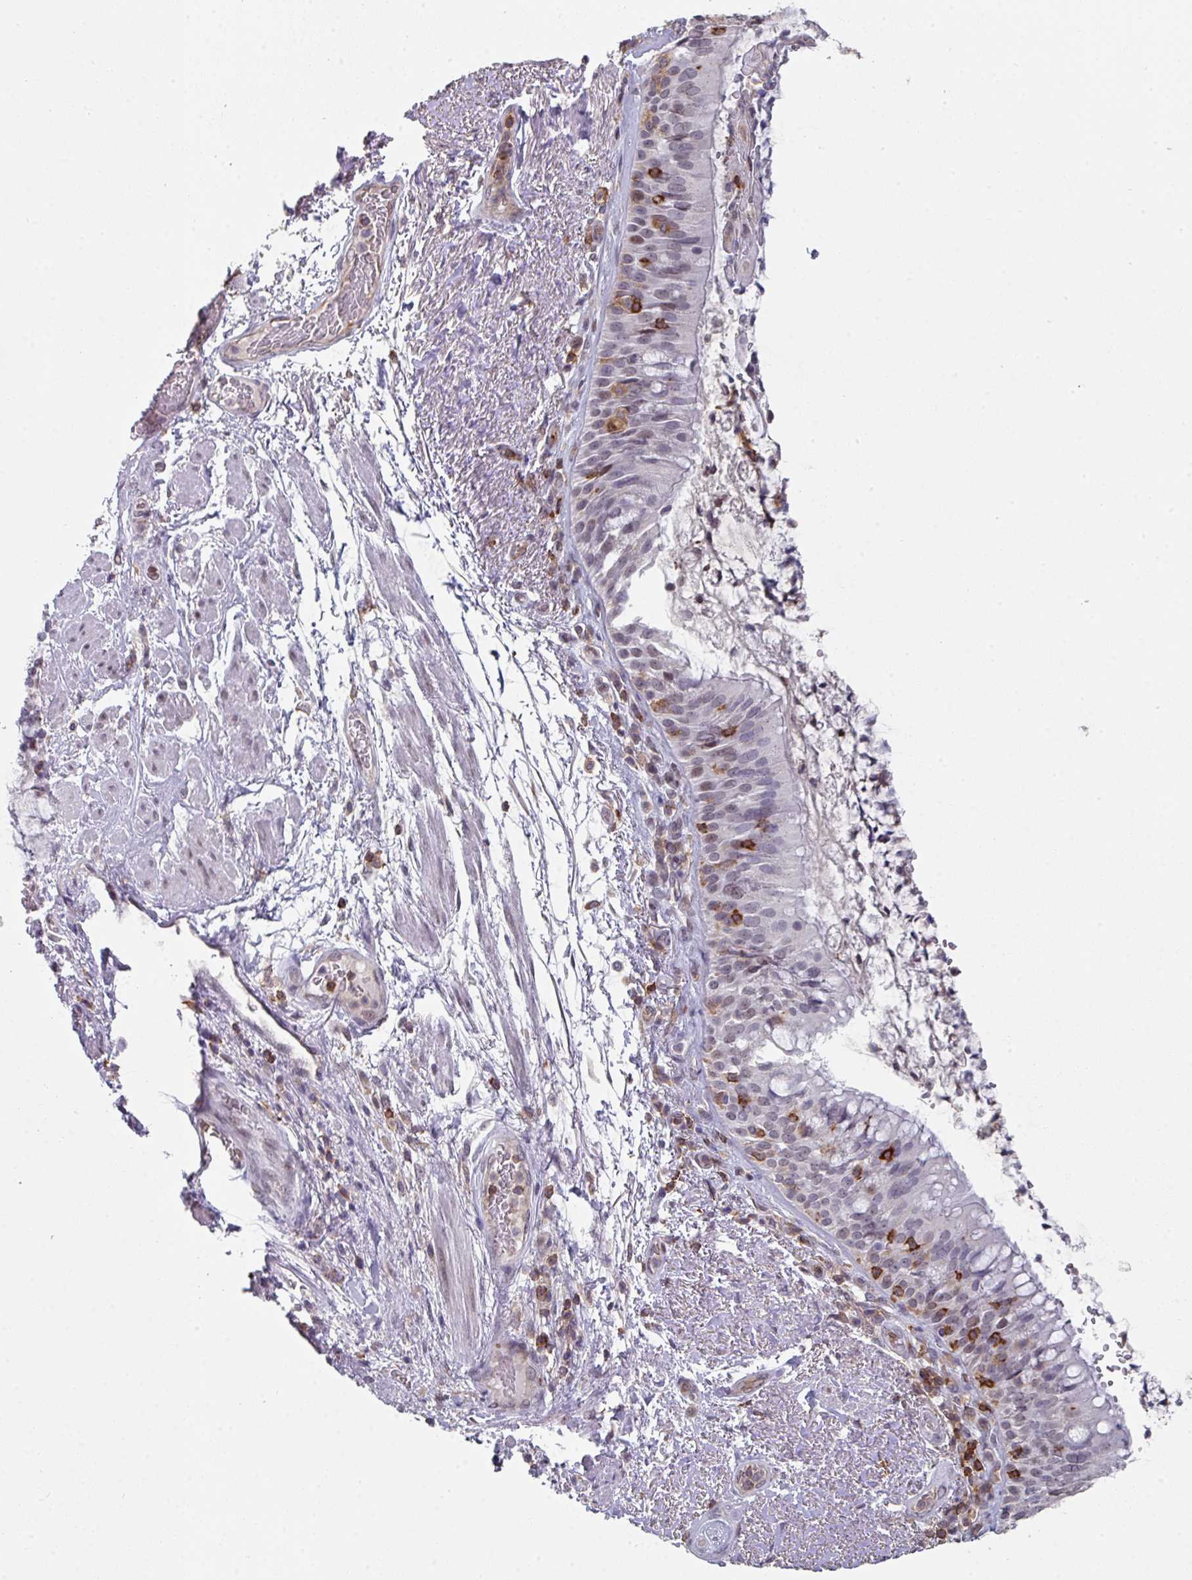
{"staining": {"intensity": "negative", "quantity": "none", "location": "none"}, "tissue": "bronchus", "cell_type": "Respiratory epithelial cells", "image_type": "normal", "snomed": [{"axis": "morphology", "description": "Normal tissue, NOS"}, {"axis": "topography", "description": "Cartilage tissue"}, {"axis": "topography", "description": "Bronchus"}], "caption": "Respiratory epithelial cells show no significant staining in benign bronchus. (Stains: DAB IHC with hematoxylin counter stain, Microscopy: brightfield microscopy at high magnification).", "gene": "RASAL3", "patient": {"sex": "male", "age": 63}}